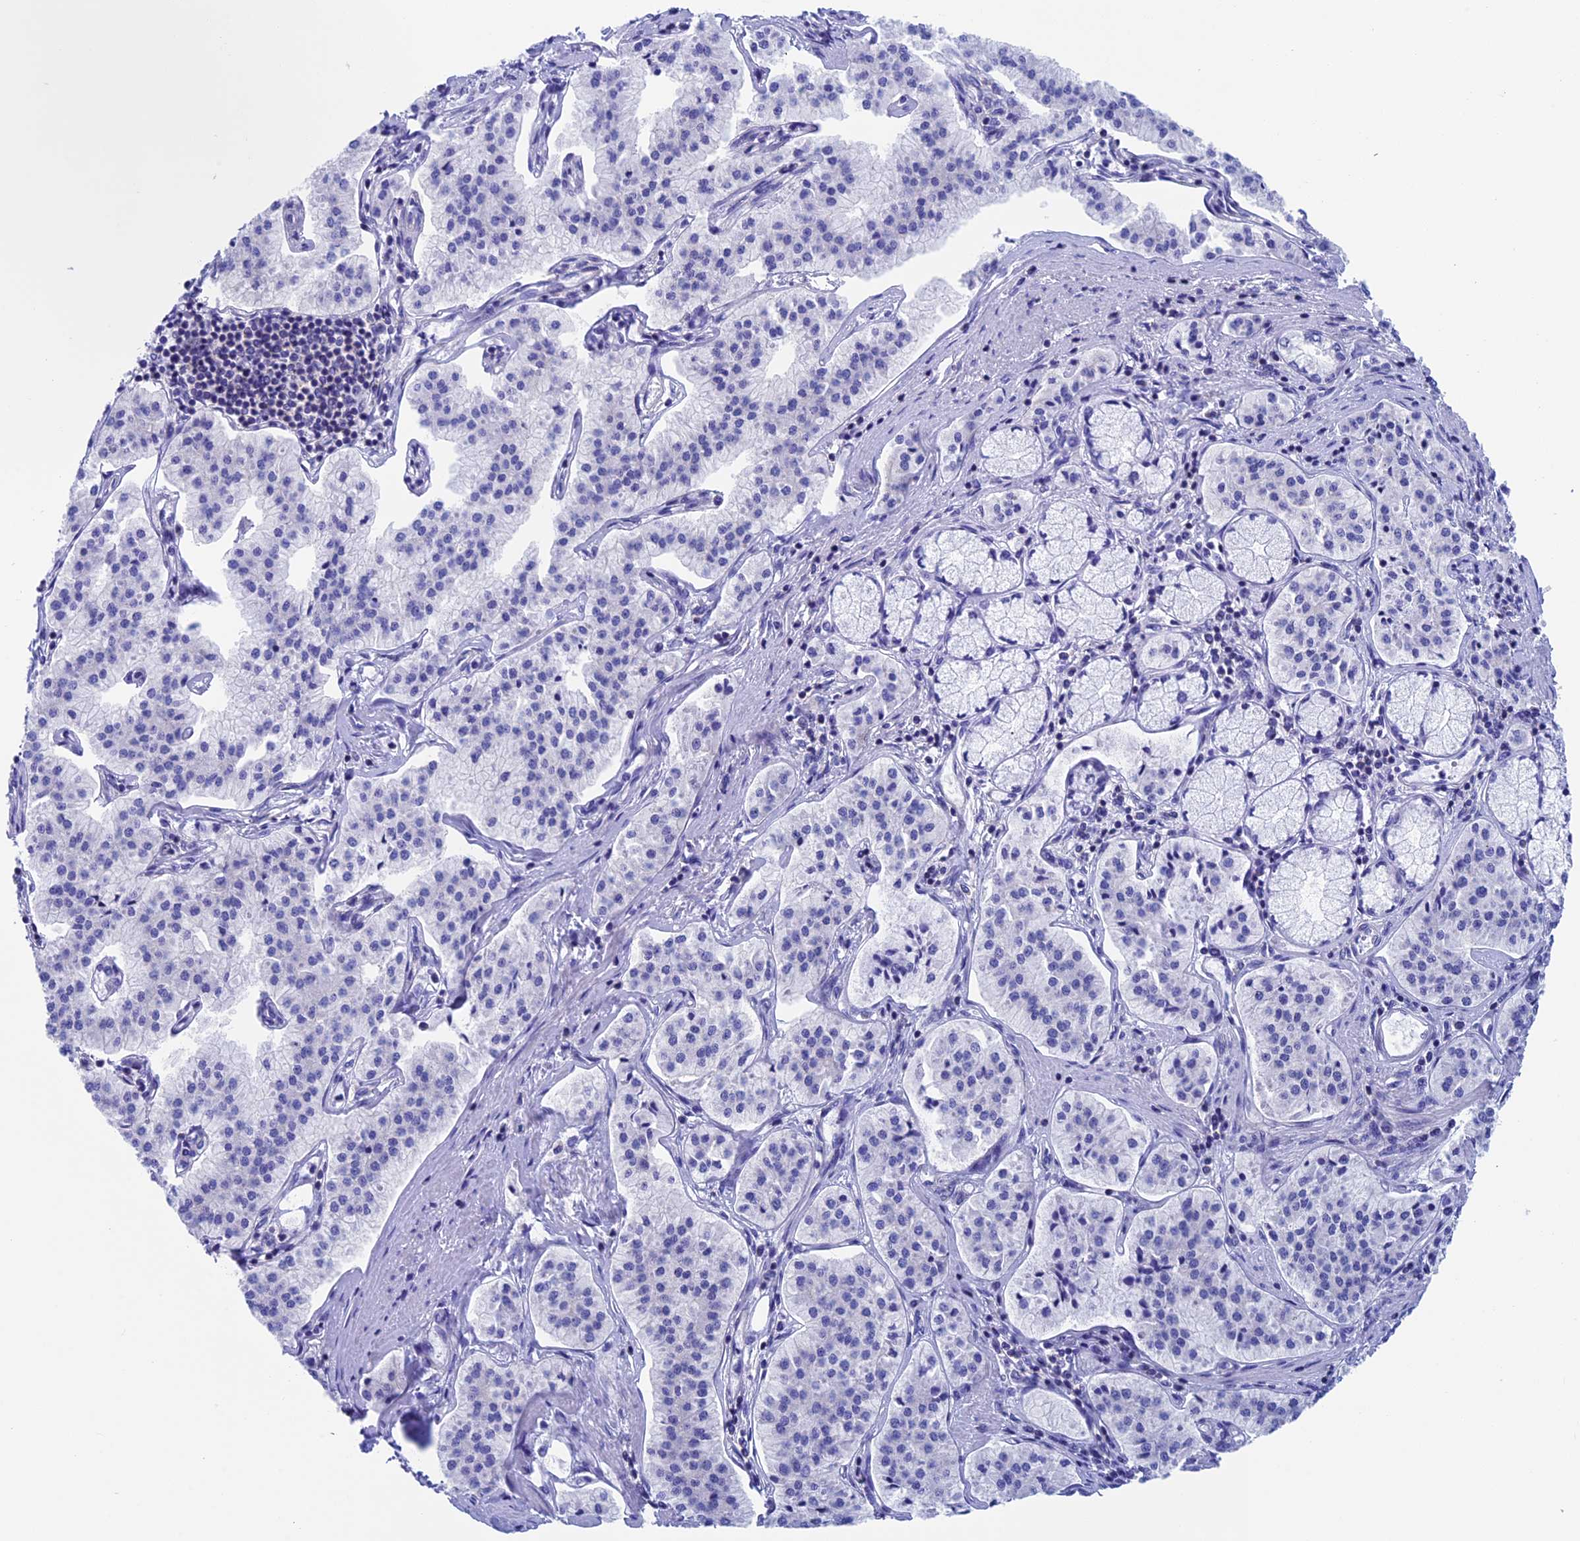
{"staining": {"intensity": "negative", "quantity": "none", "location": "none"}, "tissue": "pancreatic cancer", "cell_type": "Tumor cells", "image_type": "cancer", "snomed": [{"axis": "morphology", "description": "Adenocarcinoma, NOS"}, {"axis": "topography", "description": "Pancreas"}], "caption": "Immunohistochemical staining of pancreatic cancer exhibits no significant positivity in tumor cells.", "gene": "SEPTIN1", "patient": {"sex": "female", "age": 50}}